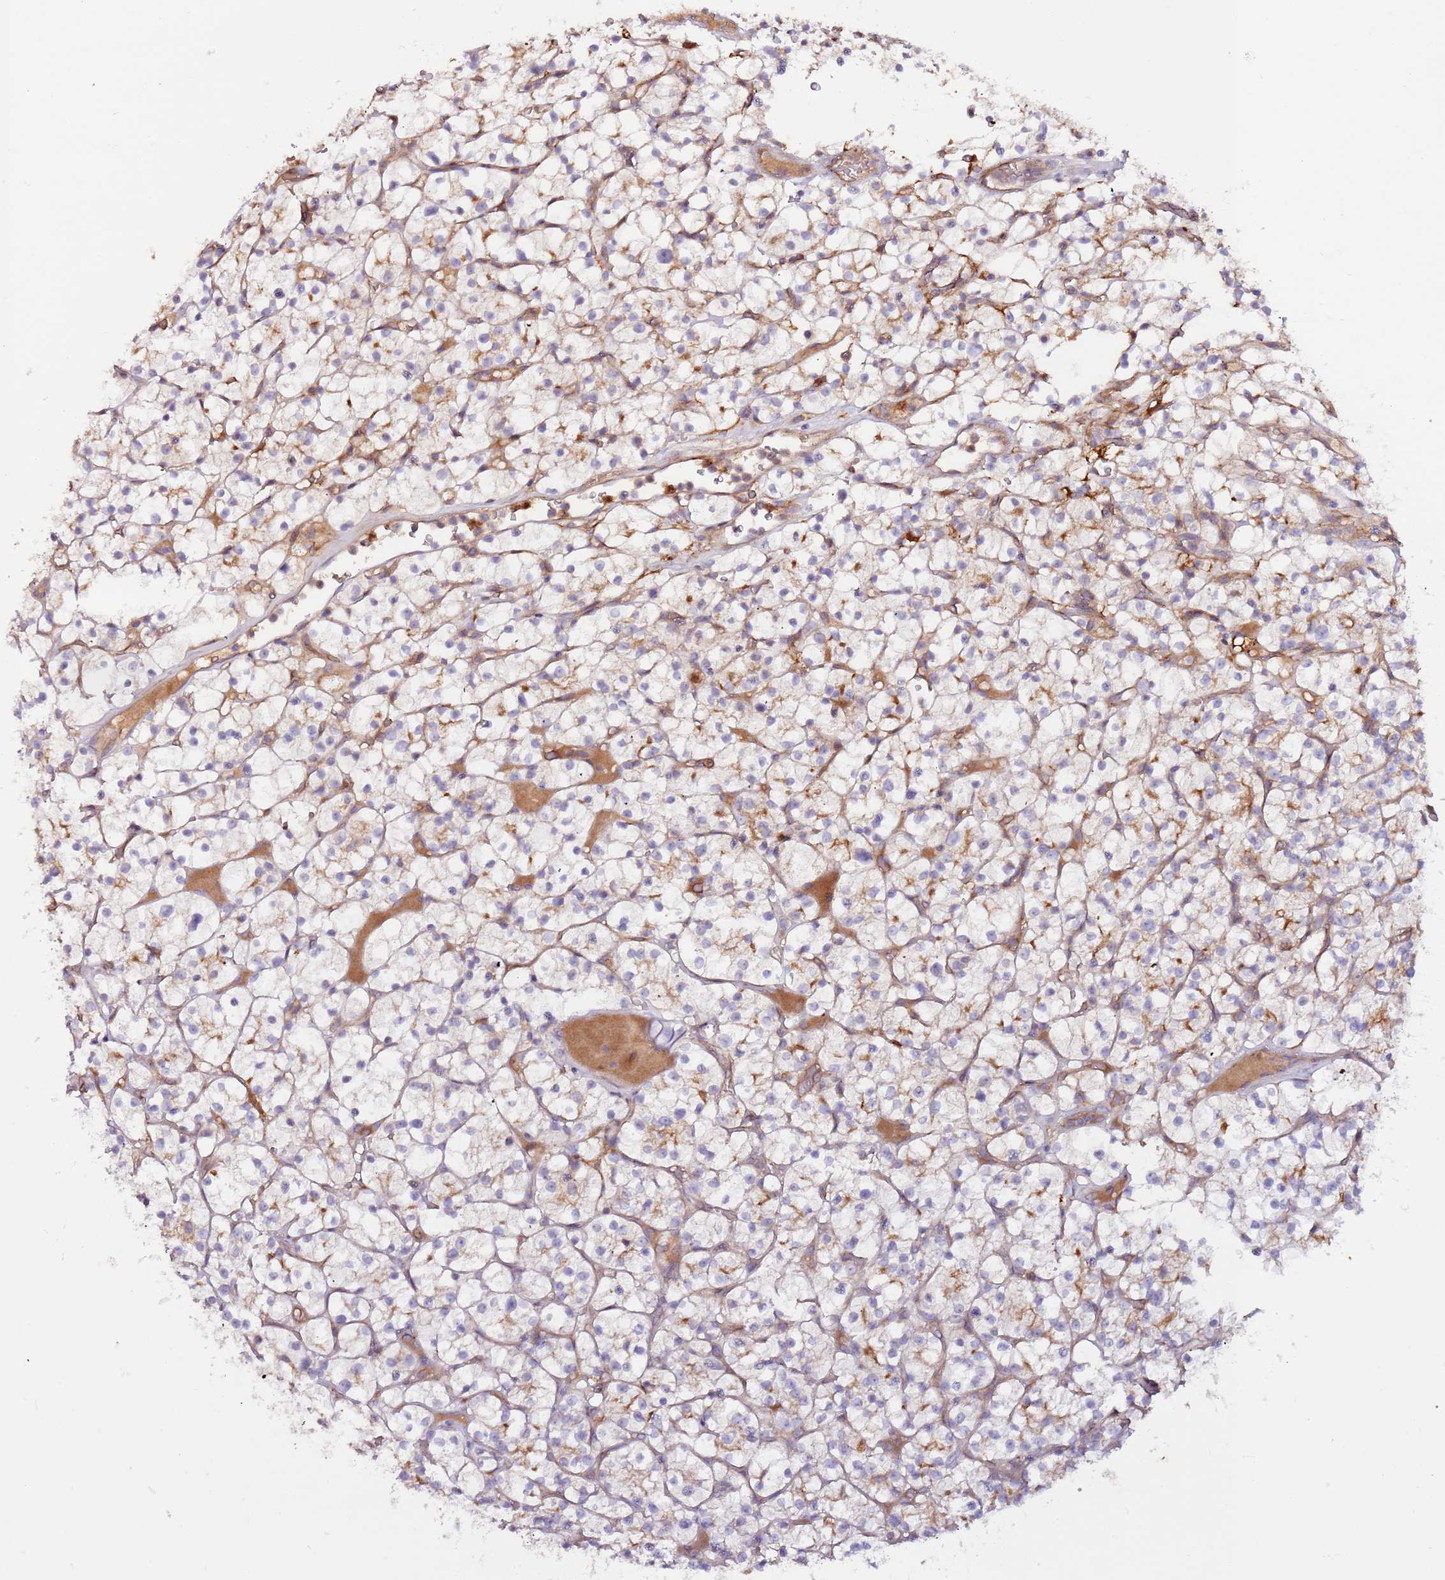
{"staining": {"intensity": "negative", "quantity": "none", "location": "none"}, "tissue": "renal cancer", "cell_type": "Tumor cells", "image_type": "cancer", "snomed": [{"axis": "morphology", "description": "Adenocarcinoma, NOS"}, {"axis": "topography", "description": "Kidney"}], "caption": "High magnification brightfield microscopy of adenocarcinoma (renal) stained with DAB (3,3'-diaminobenzidine) (brown) and counterstained with hematoxylin (blue): tumor cells show no significant expression.", "gene": "FLVCR1", "patient": {"sex": "female", "age": 64}}